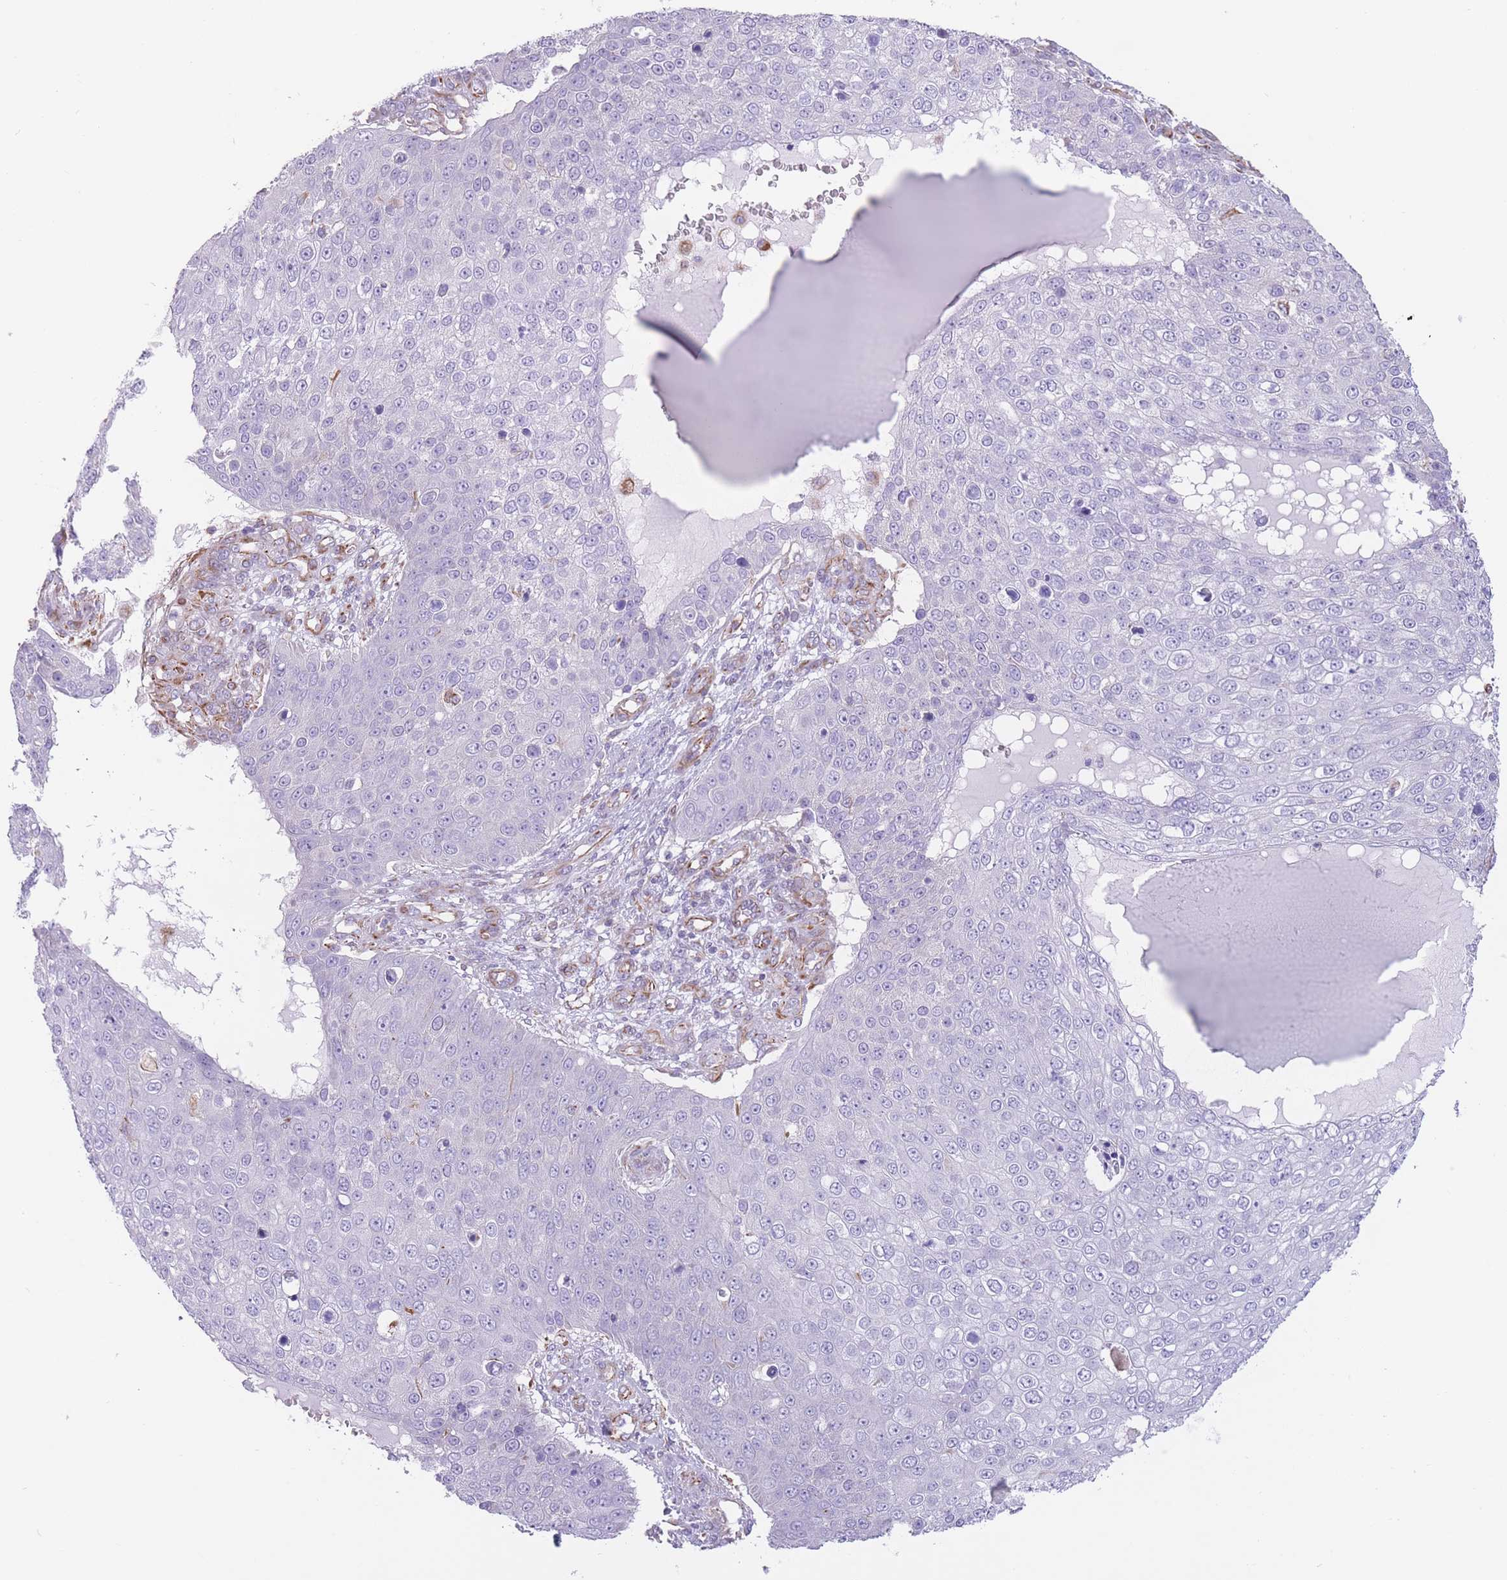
{"staining": {"intensity": "negative", "quantity": "none", "location": "none"}, "tissue": "skin cancer", "cell_type": "Tumor cells", "image_type": "cancer", "snomed": [{"axis": "morphology", "description": "Squamous cell carcinoma, NOS"}, {"axis": "topography", "description": "Skin"}], "caption": "This image is of squamous cell carcinoma (skin) stained with immunohistochemistry to label a protein in brown with the nuclei are counter-stained blue. There is no expression in tumor cells.", "gene": "PTCD1", "patient": {"sex": "male", "age": 71}}